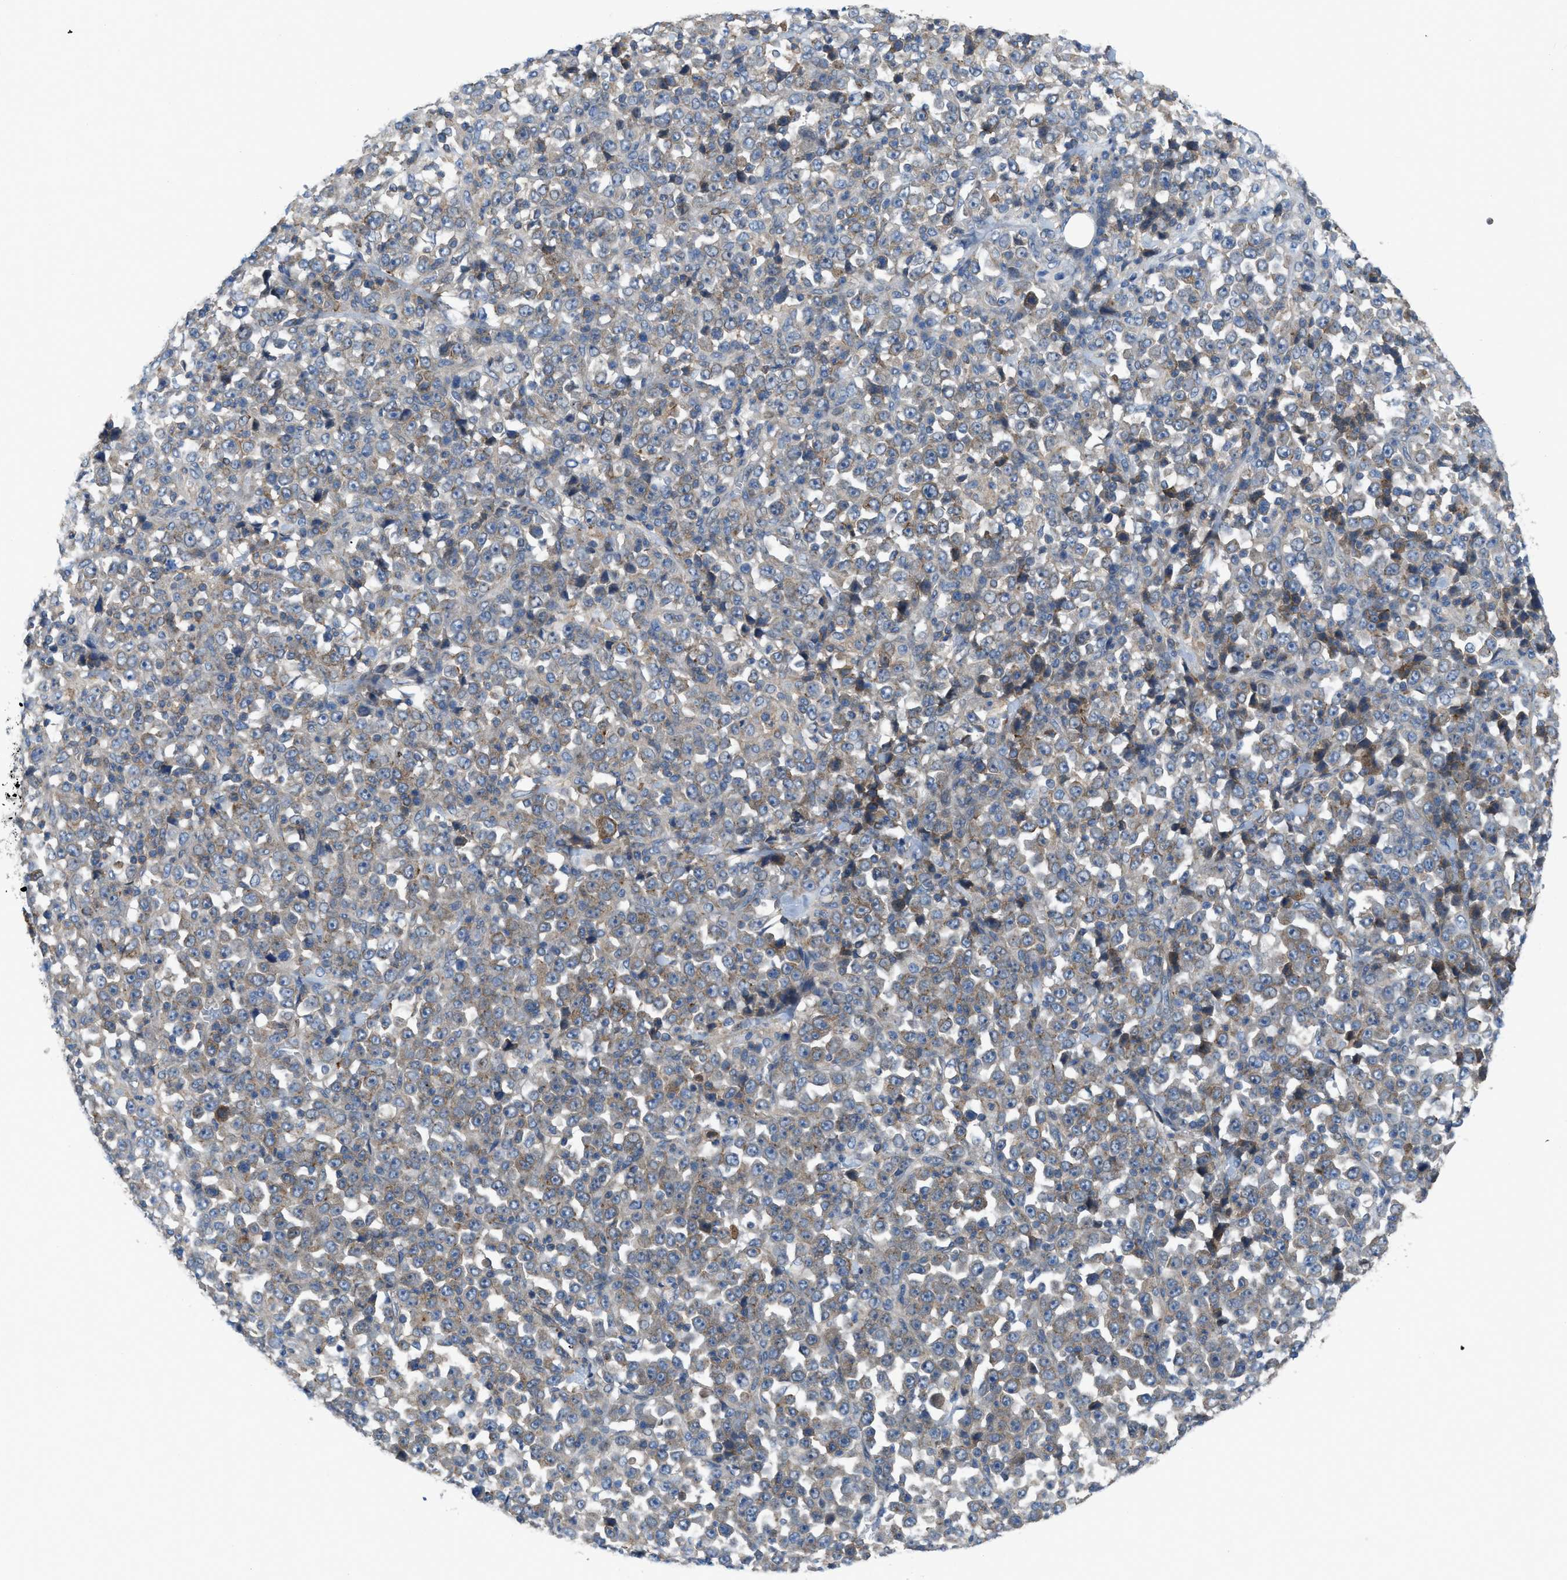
{"staining": {"intensity": "weak", "quantity": "<25%", "location": "cytoplasmic/membranous"}, "tissue": "stomach cancer", "cell_type": "Tumor cells", "image_type": "cancer", "snomed": [{"axis": "morphology", "description": "Normal tissue, NOS"}, {"axis": "morphology", "description": "Adenocarcinoma, NOS"}, {"axis": "topography", "description": "Stomach, upper"}, {"axis": "topography", "description": "Stomach"}], "caption": "The image demonstrates no staining of tumor cells in stomach cancer. (DAB immunohistochemistry visualized using brightfield microscopy, high magnification).", "gene": "MYO18A", "patient": {"sex": "male", "age": 59}}